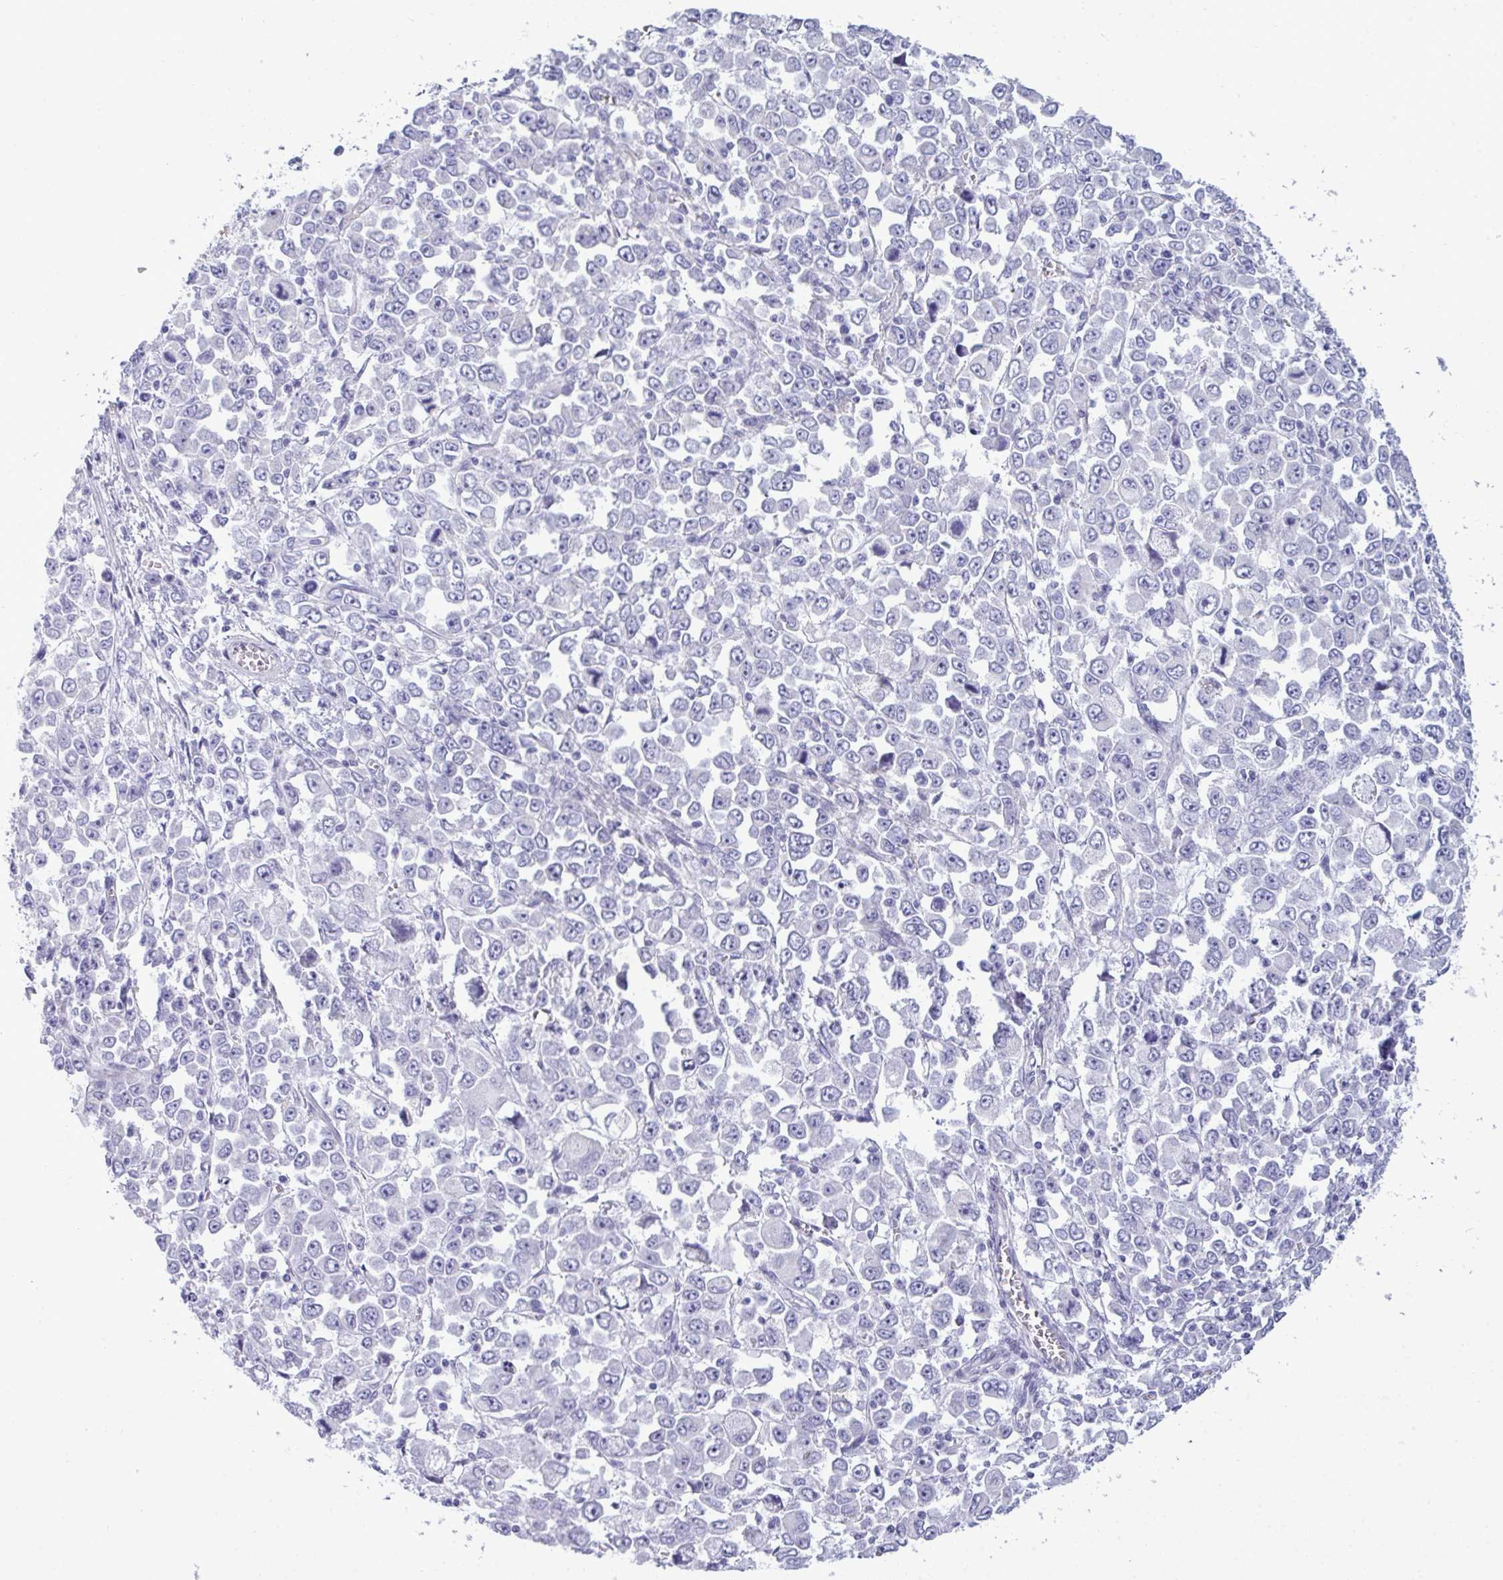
{"staining": {"intensity": "negative", "quantity": "none", "location": "none"}, "tissue": "stomach cancer", "cell_type": "Tumor cells", "image_type": "cancer", "snomed": [{"axis": "morphology", "description": "Adenocarcinoma, NOS"}, {"axis": "topography", "description": "Stomach, upper"}], "caption": "Immunohistochemical staining of human stomach adenocarcinoma reveals no significant staining in tumor cells.", "gene": "MYH10", "patient": {"sex": "male", "age": 70}}